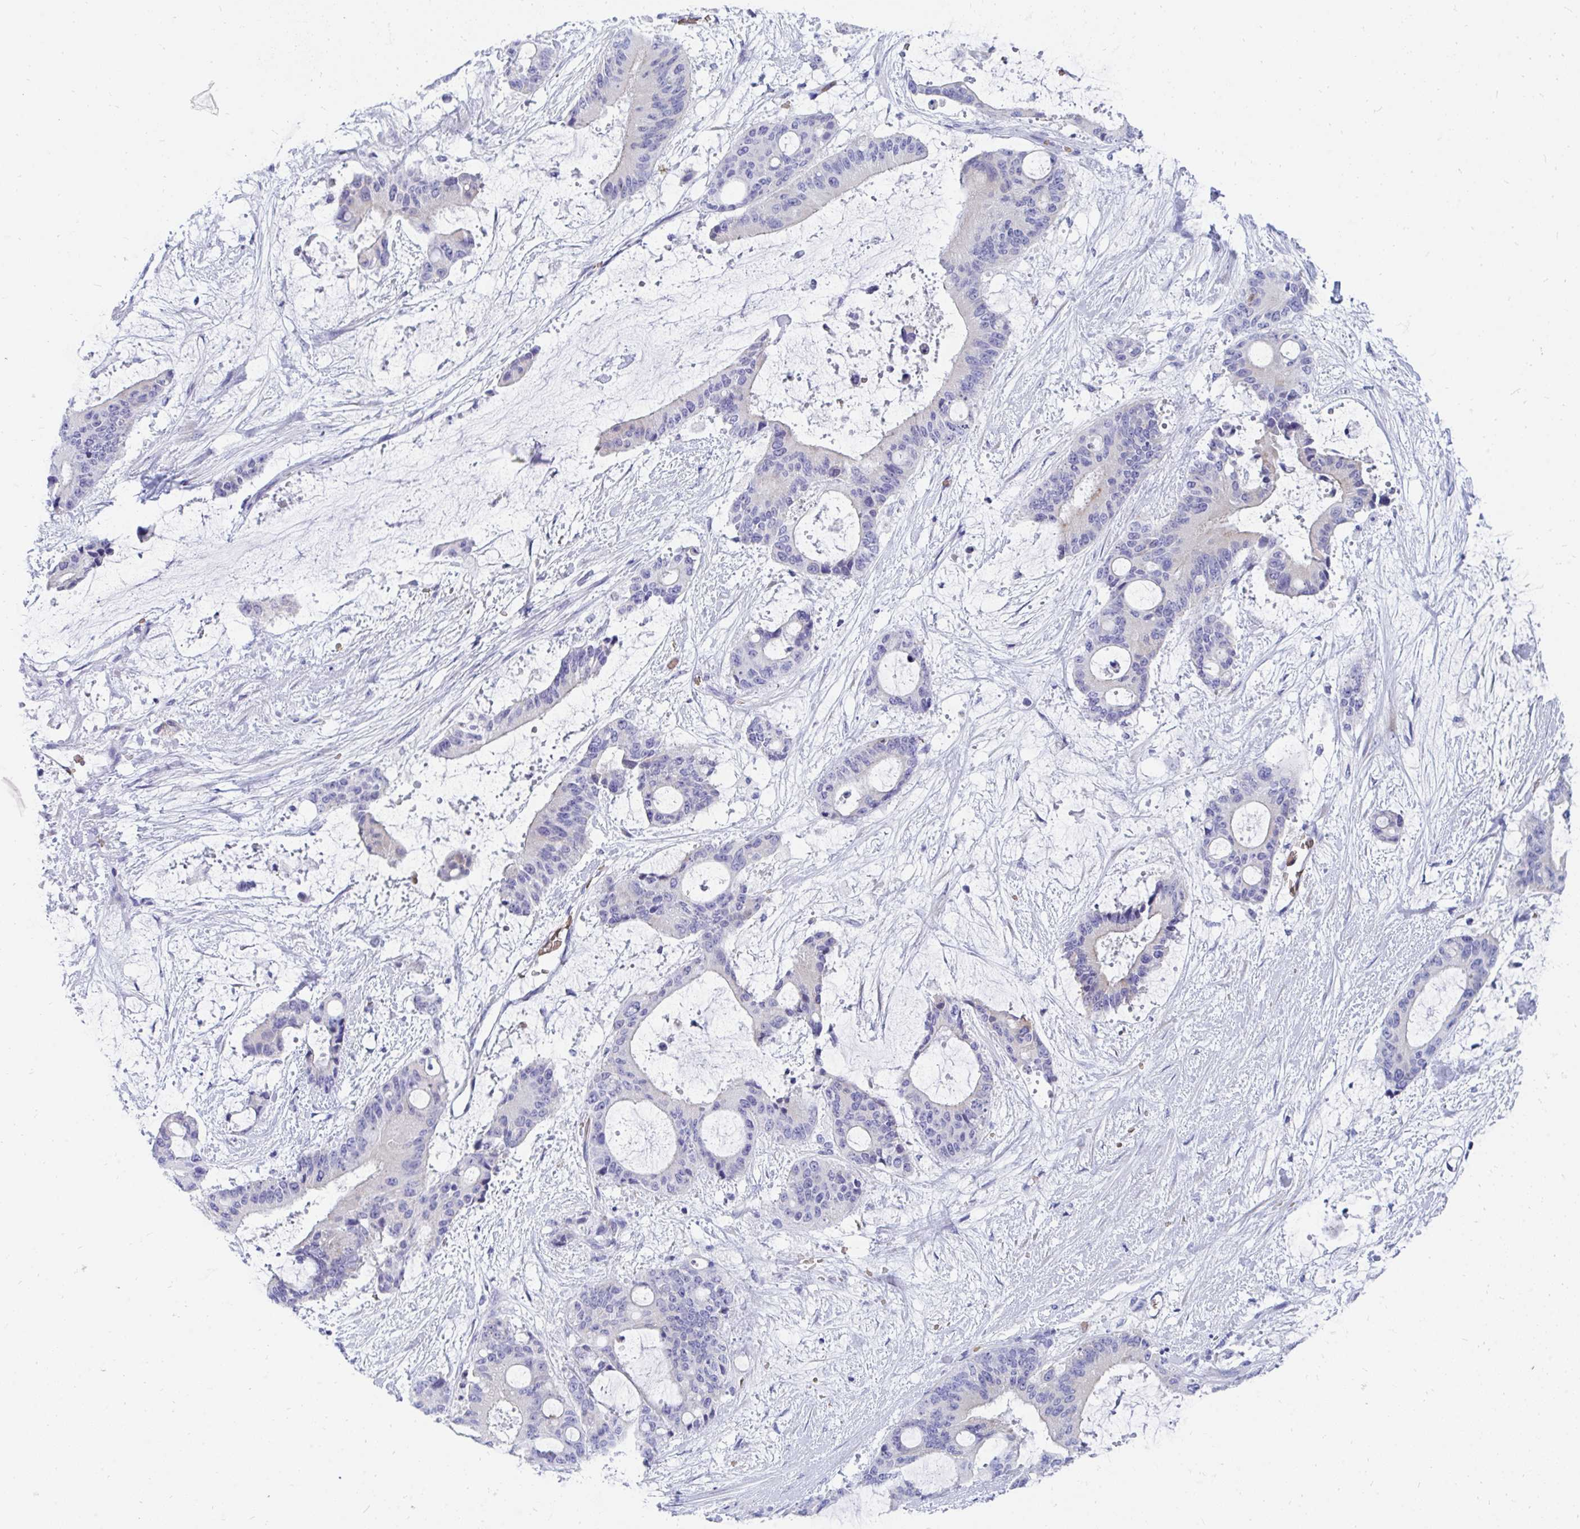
{"staining": {"intensity": "negative", "quantity": "none", "location": "none"}, "tissue": "liver cancer", "cell_type": "Tumor cells", "image_type": "cancer", "snomed": [{"axis": "morphology", "description": "Normal tissue, NOS"}, {"axis": "morphology", "description": "Cholangiocarcinoma"}, {"axis": "topography", "description": "Liver"}, {"axis": "topography", "description": "Peripheral nerve tissue"}], "caption": "Immunohistochemical staining of liver cancer exhibits no significant staining in tumor cells. (DAB IHC, high magnification).", "gene": "MROH2B", "patient": {"sex": "female", "age": 73}}